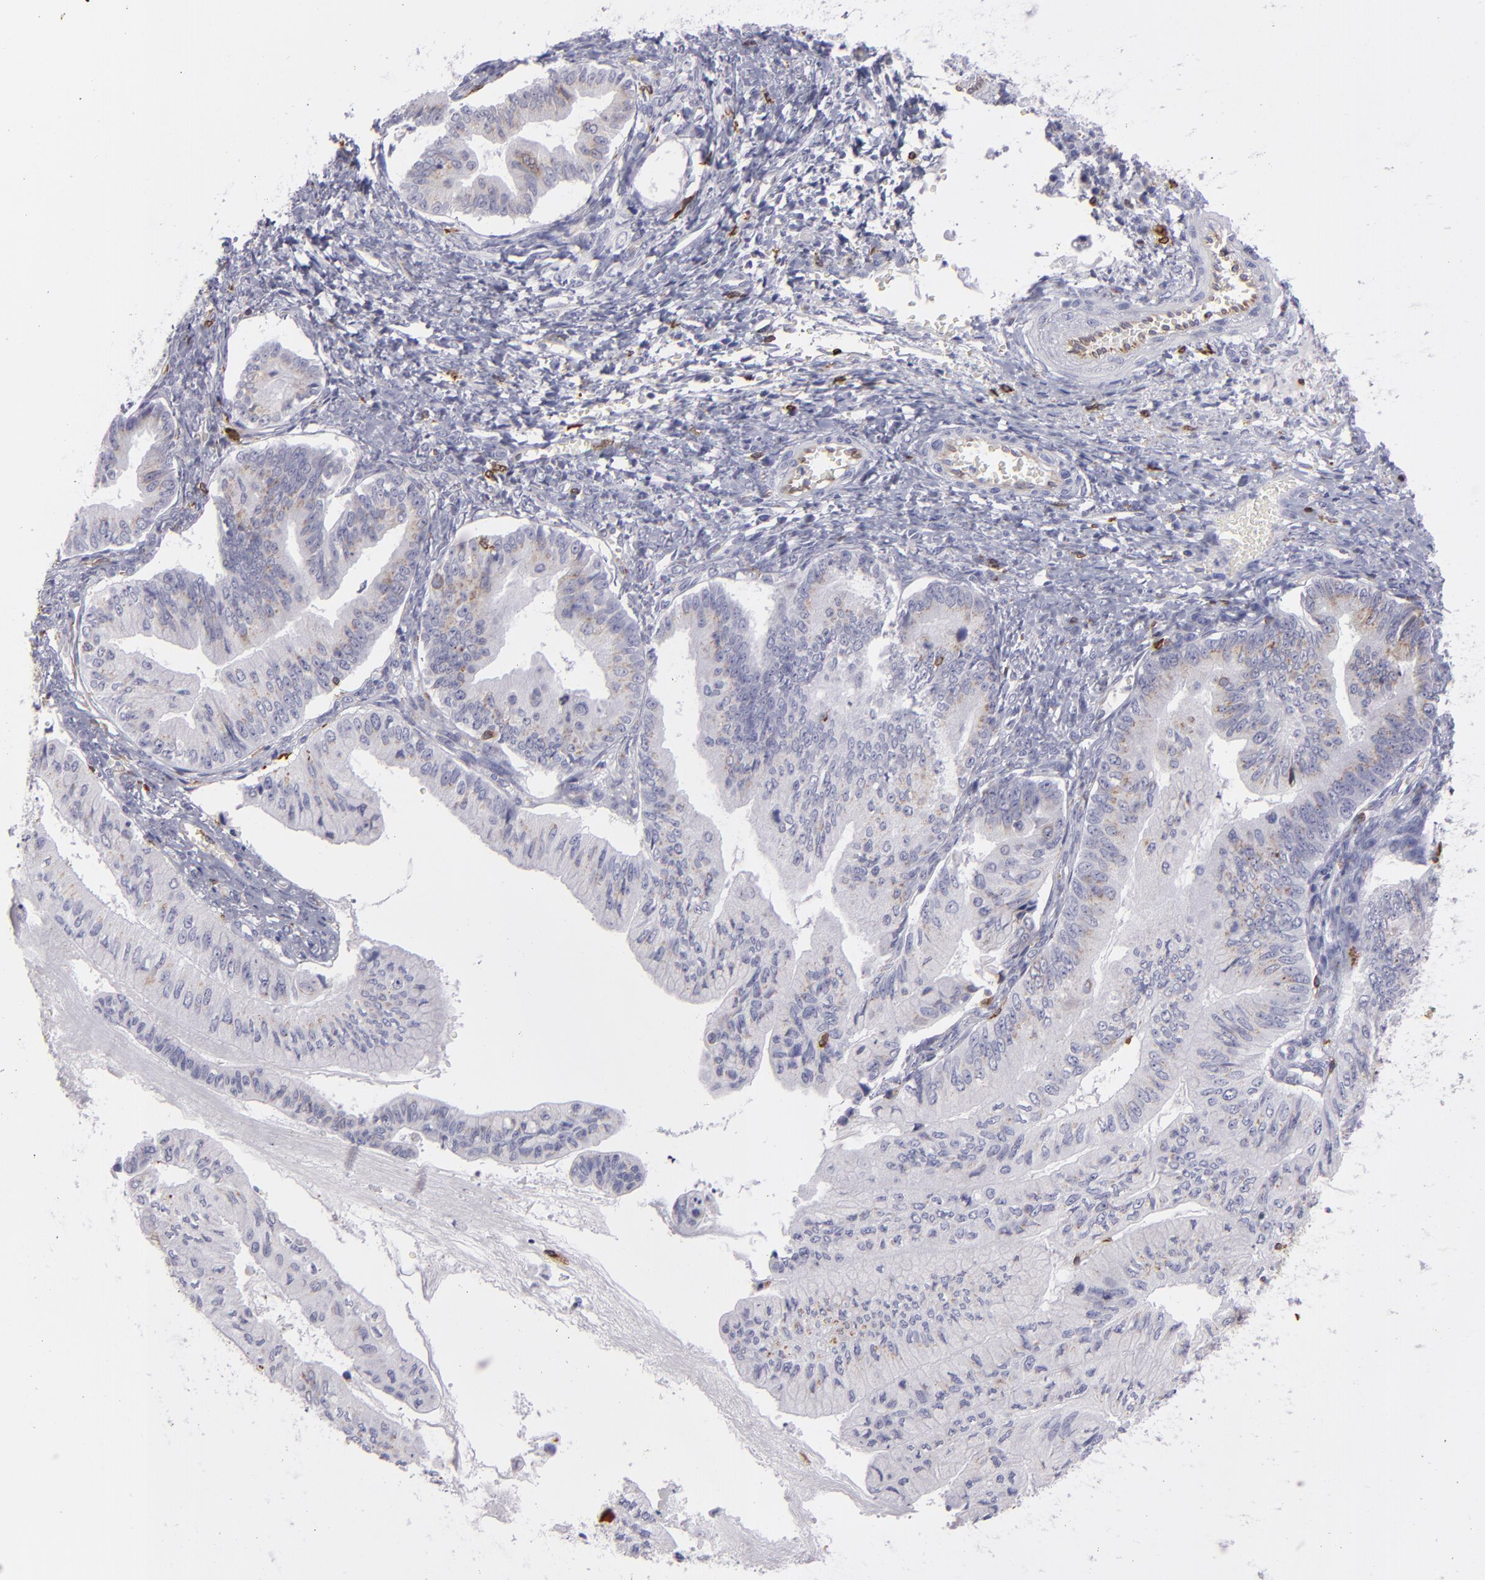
{"staining": {"intensity": "weak", "quantity": "<25%", "location": "cytoplasmic/membranous"}, "tissue": "ovarian cancer", "cell_type": "Tumor cells", "image_type": "cancer", "snomed": [{"axis": "morphology", "description": "Cystadenocarcinoma, mucinous, NOS"}, {"axis": "topography", "description": "Ovary"}], "caption": "The immunohistochemistry (IHC) image has no significant staining in tumor cells of ovarian cancer (mucinous cystadenocarcinoma) tissue. The staining is performed using DAB (3,3'-diaminobenzidine) brown chromogen with nuclei counter-stained in using hematoxylin.", "gene": "CD74", "patient": {"sex": "female", "age": 36}}